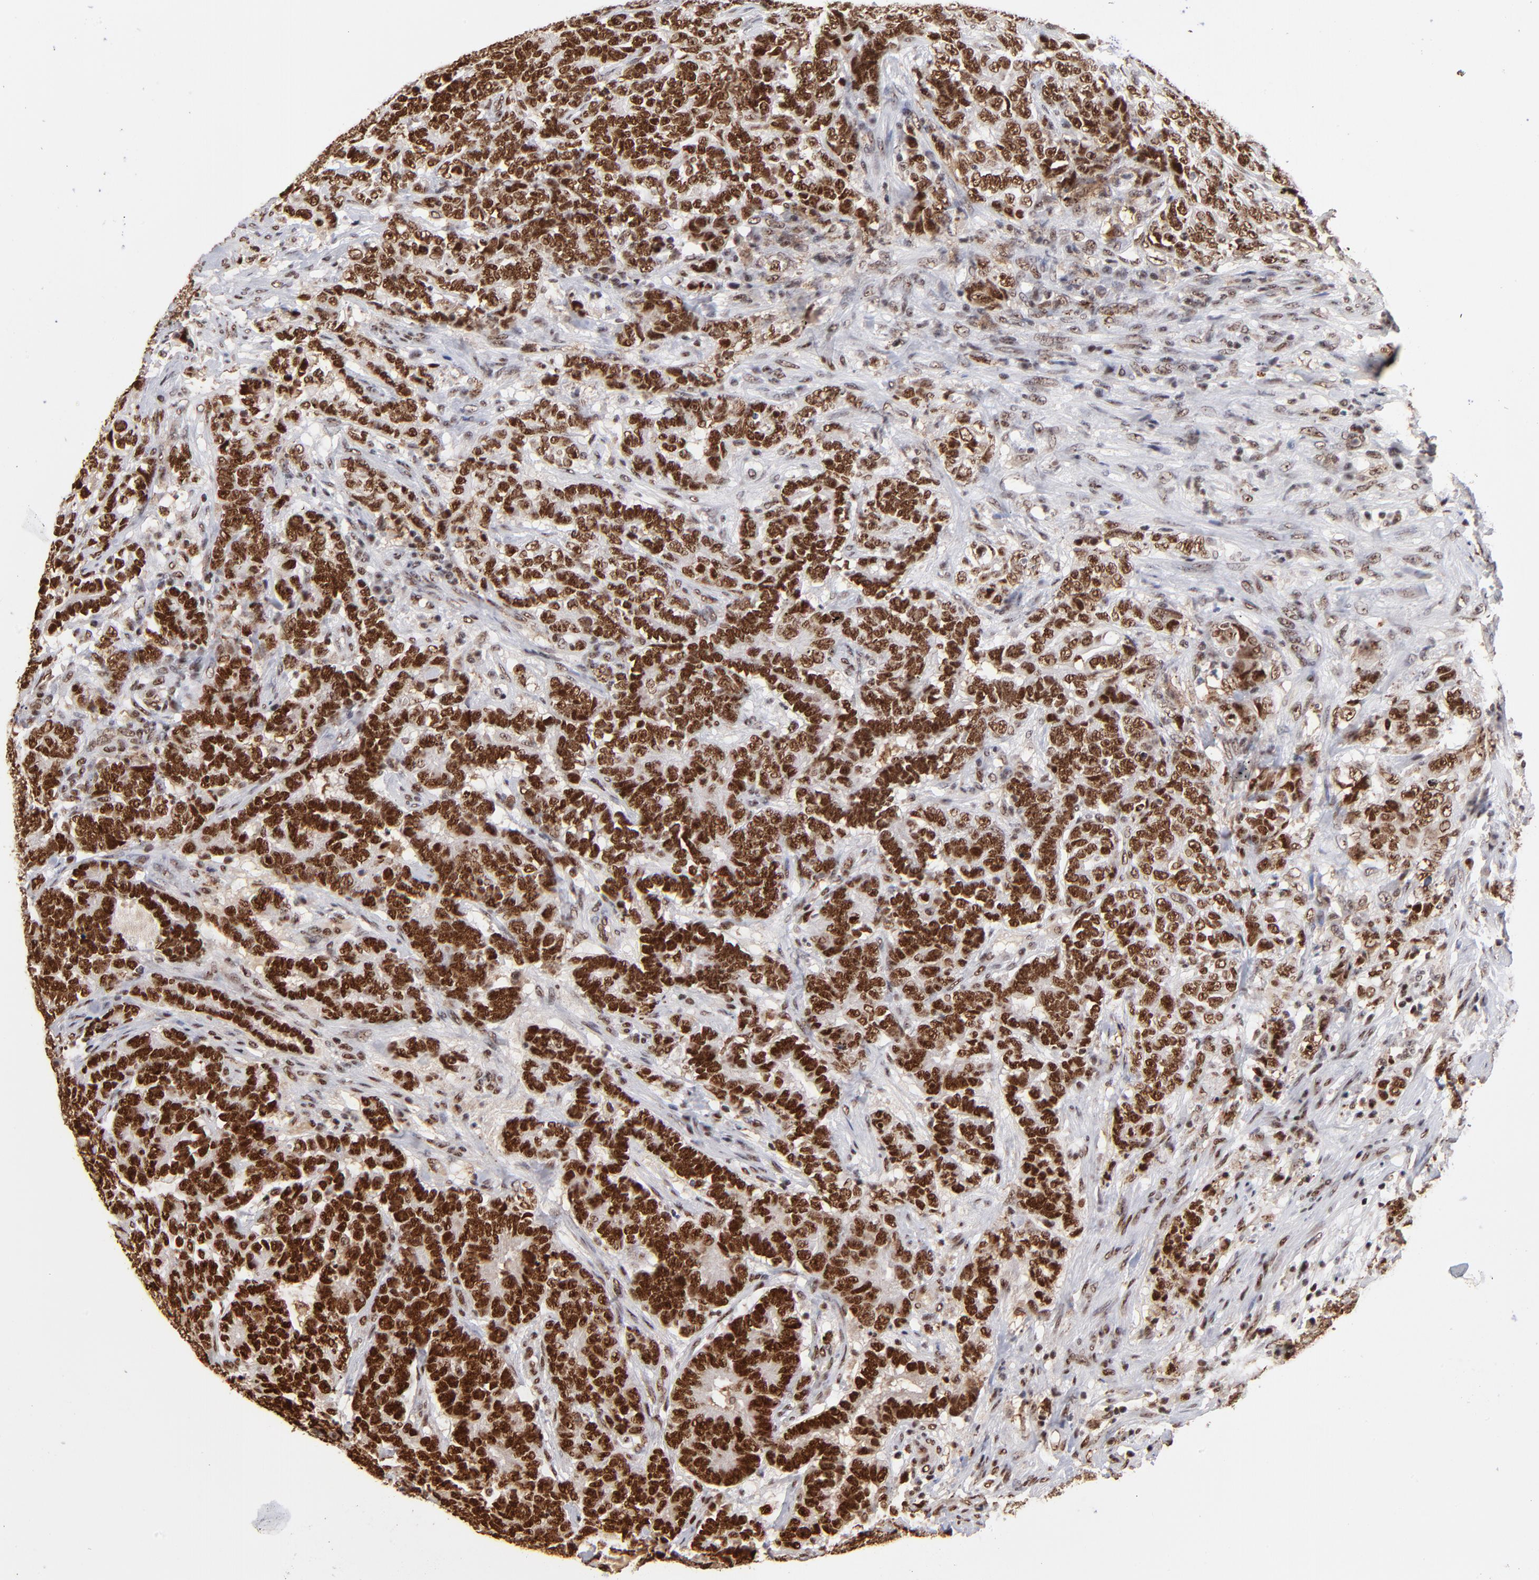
{"staining": {"intensity": "strong", "quantity": ">75%", "location": "nuclear"}, "tissue": "testis cancer", "cell_type": "Tumor cells", "image_type": "cancer", "snomed": [{"axis": "morphology", "description": "Carcinoma, Embryonal, NOS"}, {"axis": "topography", "description": "Testis"}], "caption": "Strong nuclear positivity for a protein is appreciated in approximately >75% of tumor cells of testis cancer using IHC.", "gene": "ZNF146", "patient": {"sex": "male", "age": 26}}